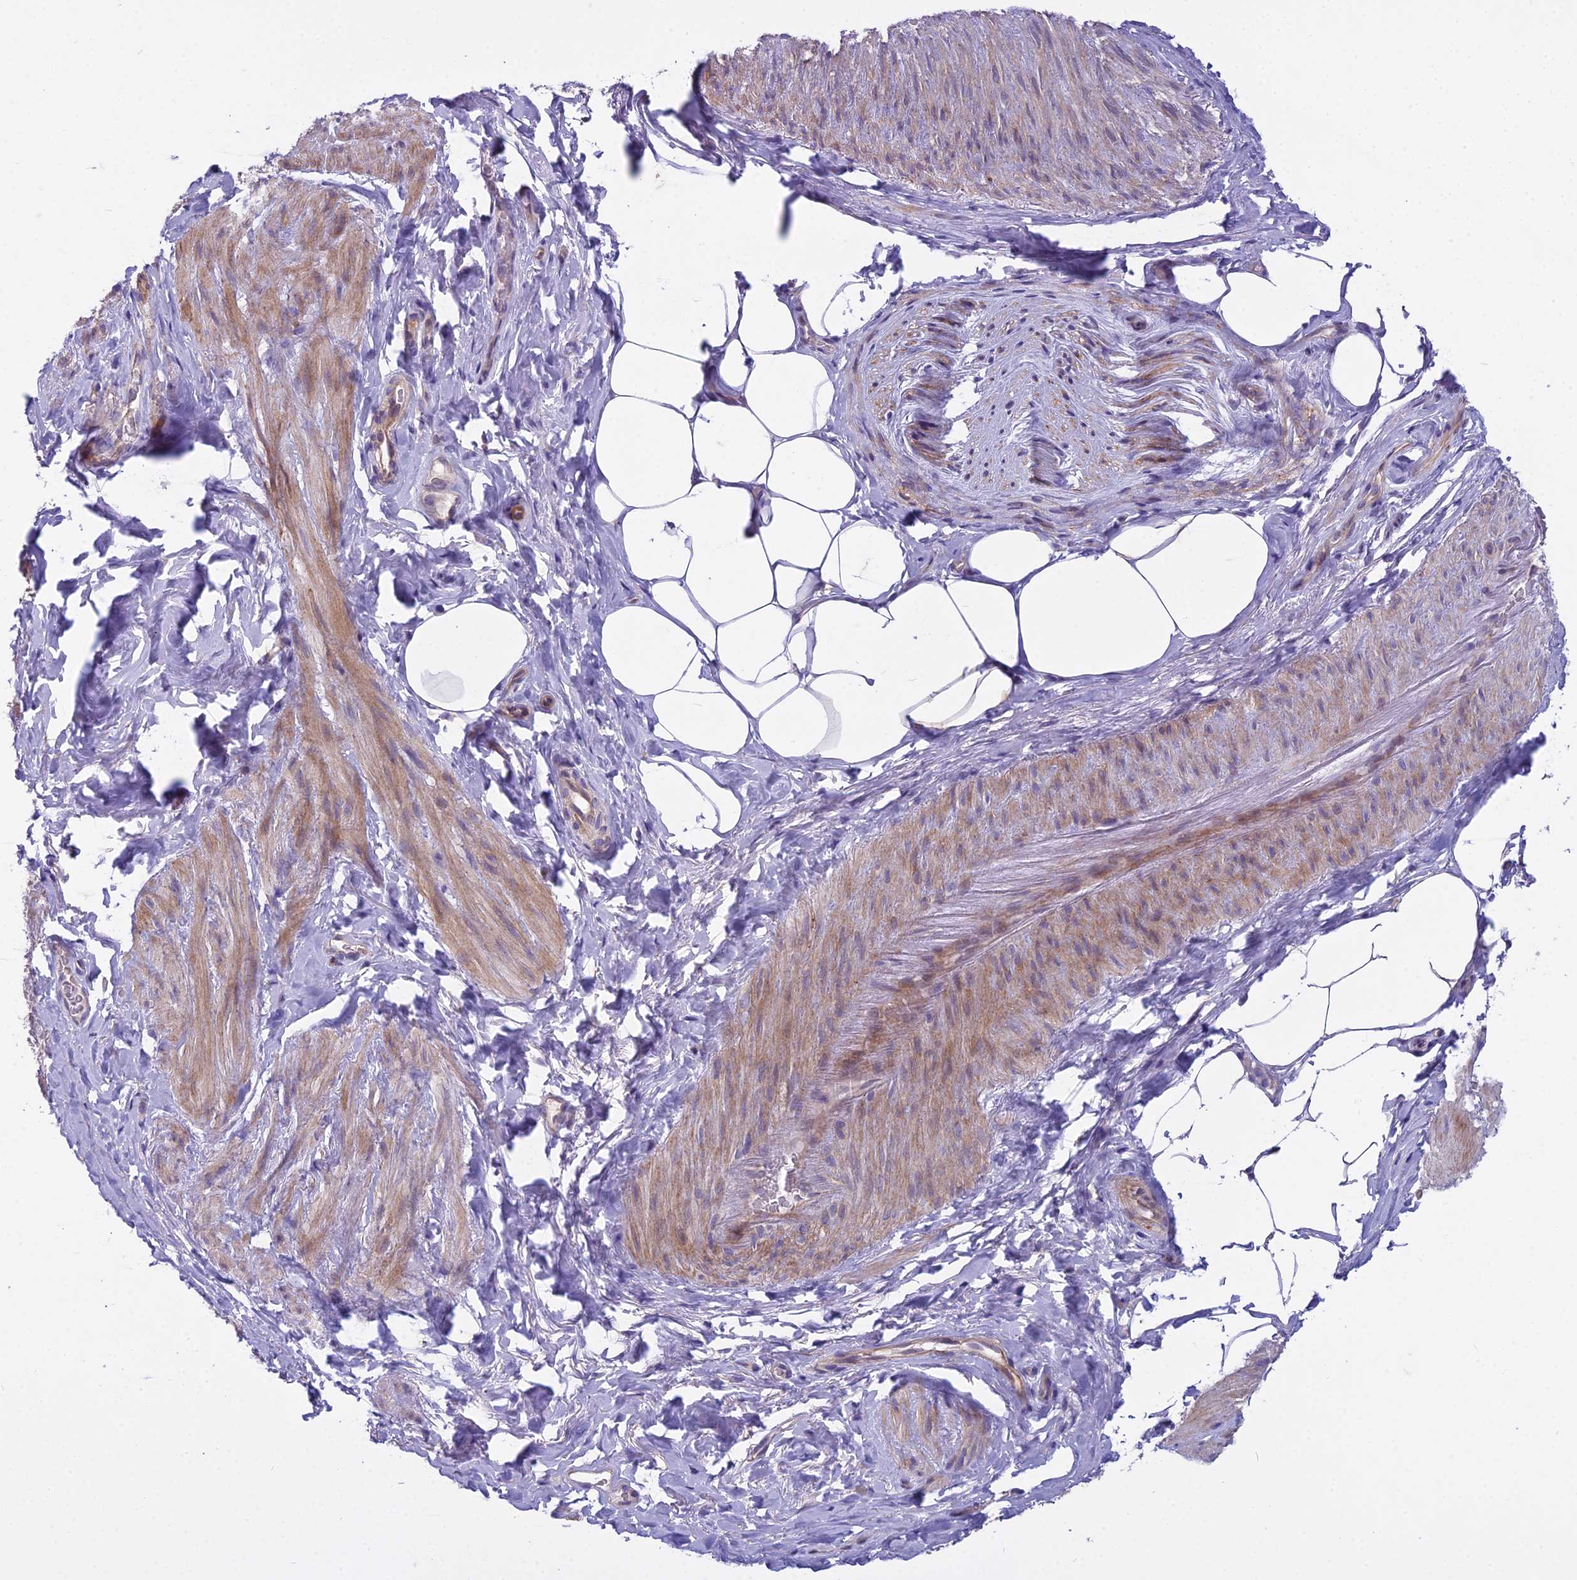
{"staining": {"intensity": "moderate", "quantity": "<25%", "location": "cytoplasmic/membranous"}, "tissue": "smooth muscle", "cell_type": "Smooth muscle cells", "image_type": "normal", "snomed": [{"axis": "morphology", "description": "Normal tissue, NOS"}, {"axis": "topography", "description": "Smooth muscle"}, {"axis": "topography", "description": "Peripheral nerve tissue"}], "caption": "Immunohistochemistry (DAB) staining of benign human smooth muscle demonstrates moderate cytoplasmic/membranous protein expression in about <25% of smooth muscle cells.", "gene": "DUS2", "patient": {"sex": "male", "age": 69}}